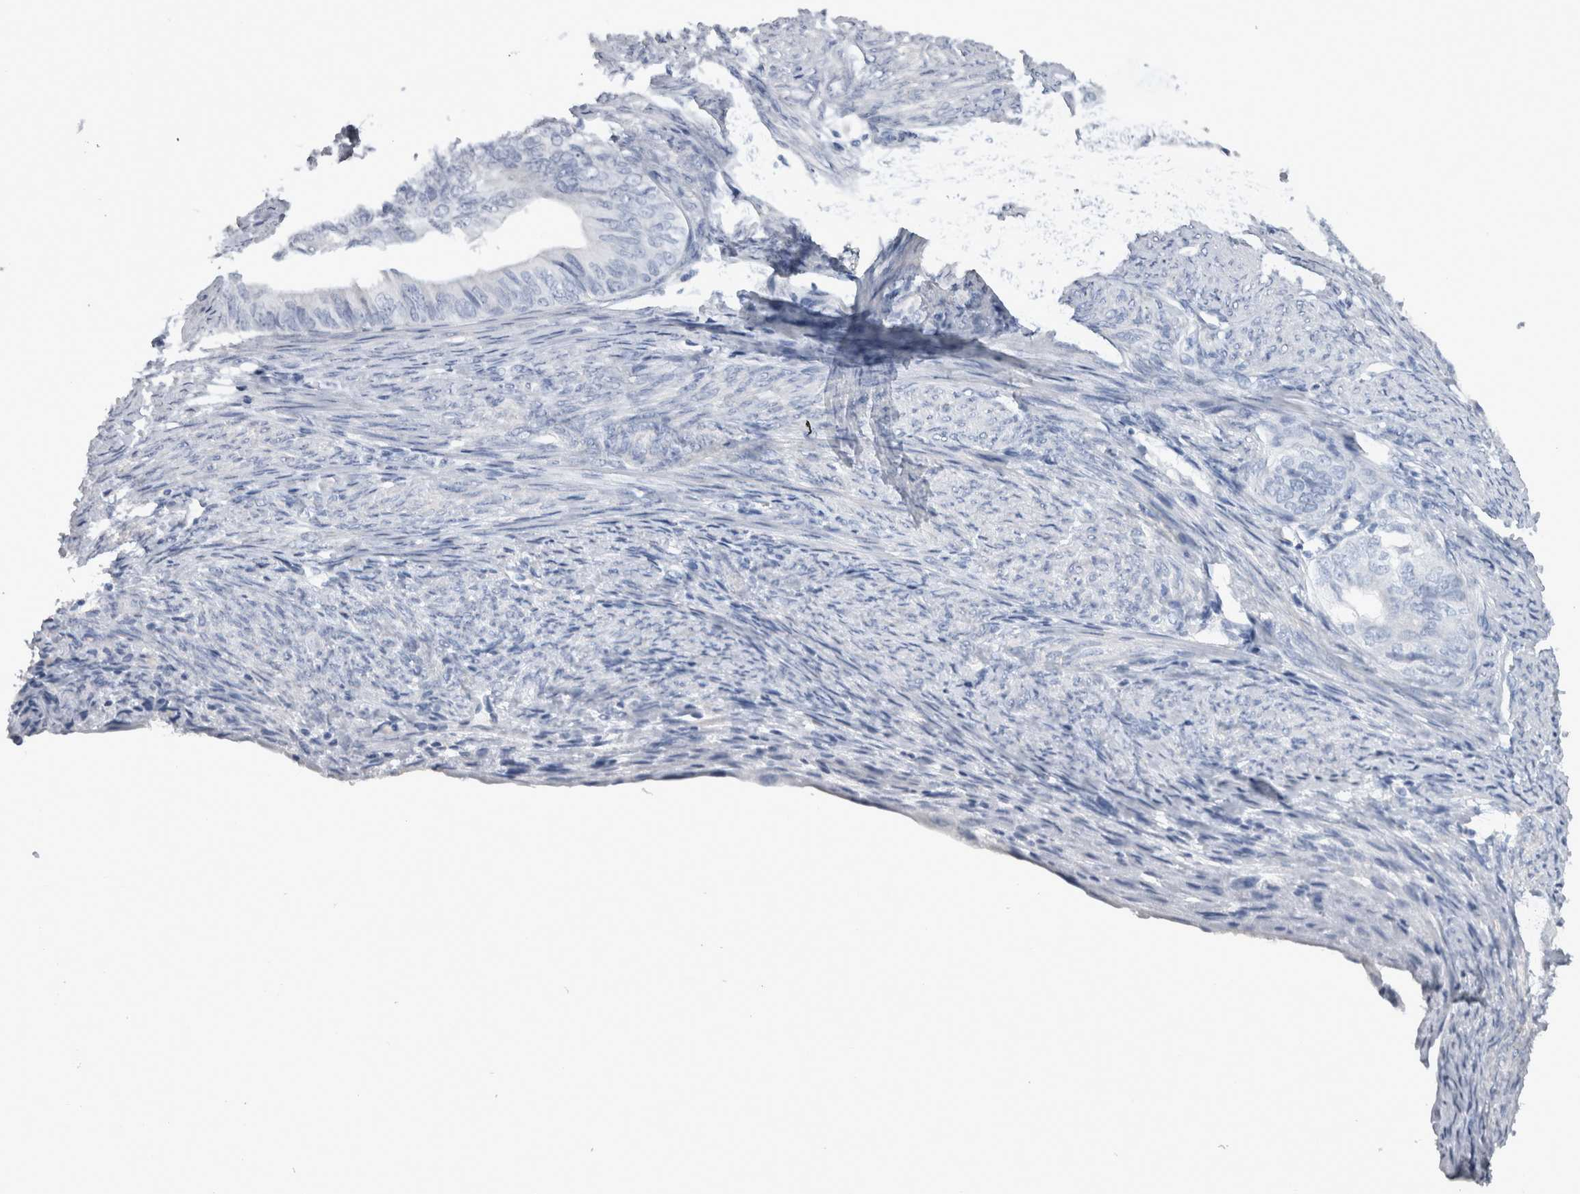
{"staining": {"intensity": "negative", "quantity": "none", "location": "none"}, "tissue": "endometrial cancer", "cell_type": "Tumor cells", "image_type": "cancer", "snomed": [{"axis": "morphology", "description": "Adenocarcinoma, NOS"}, {"axis": "topography", "description": "Endometrium"}], "caption": "DAB immunohistochemical staining of human adenocarcinoma (endometrial) demonstrates no significant staining in tumor cells.", "gene": "MSMB", "patient": {"sex": "female", "age": 86}}